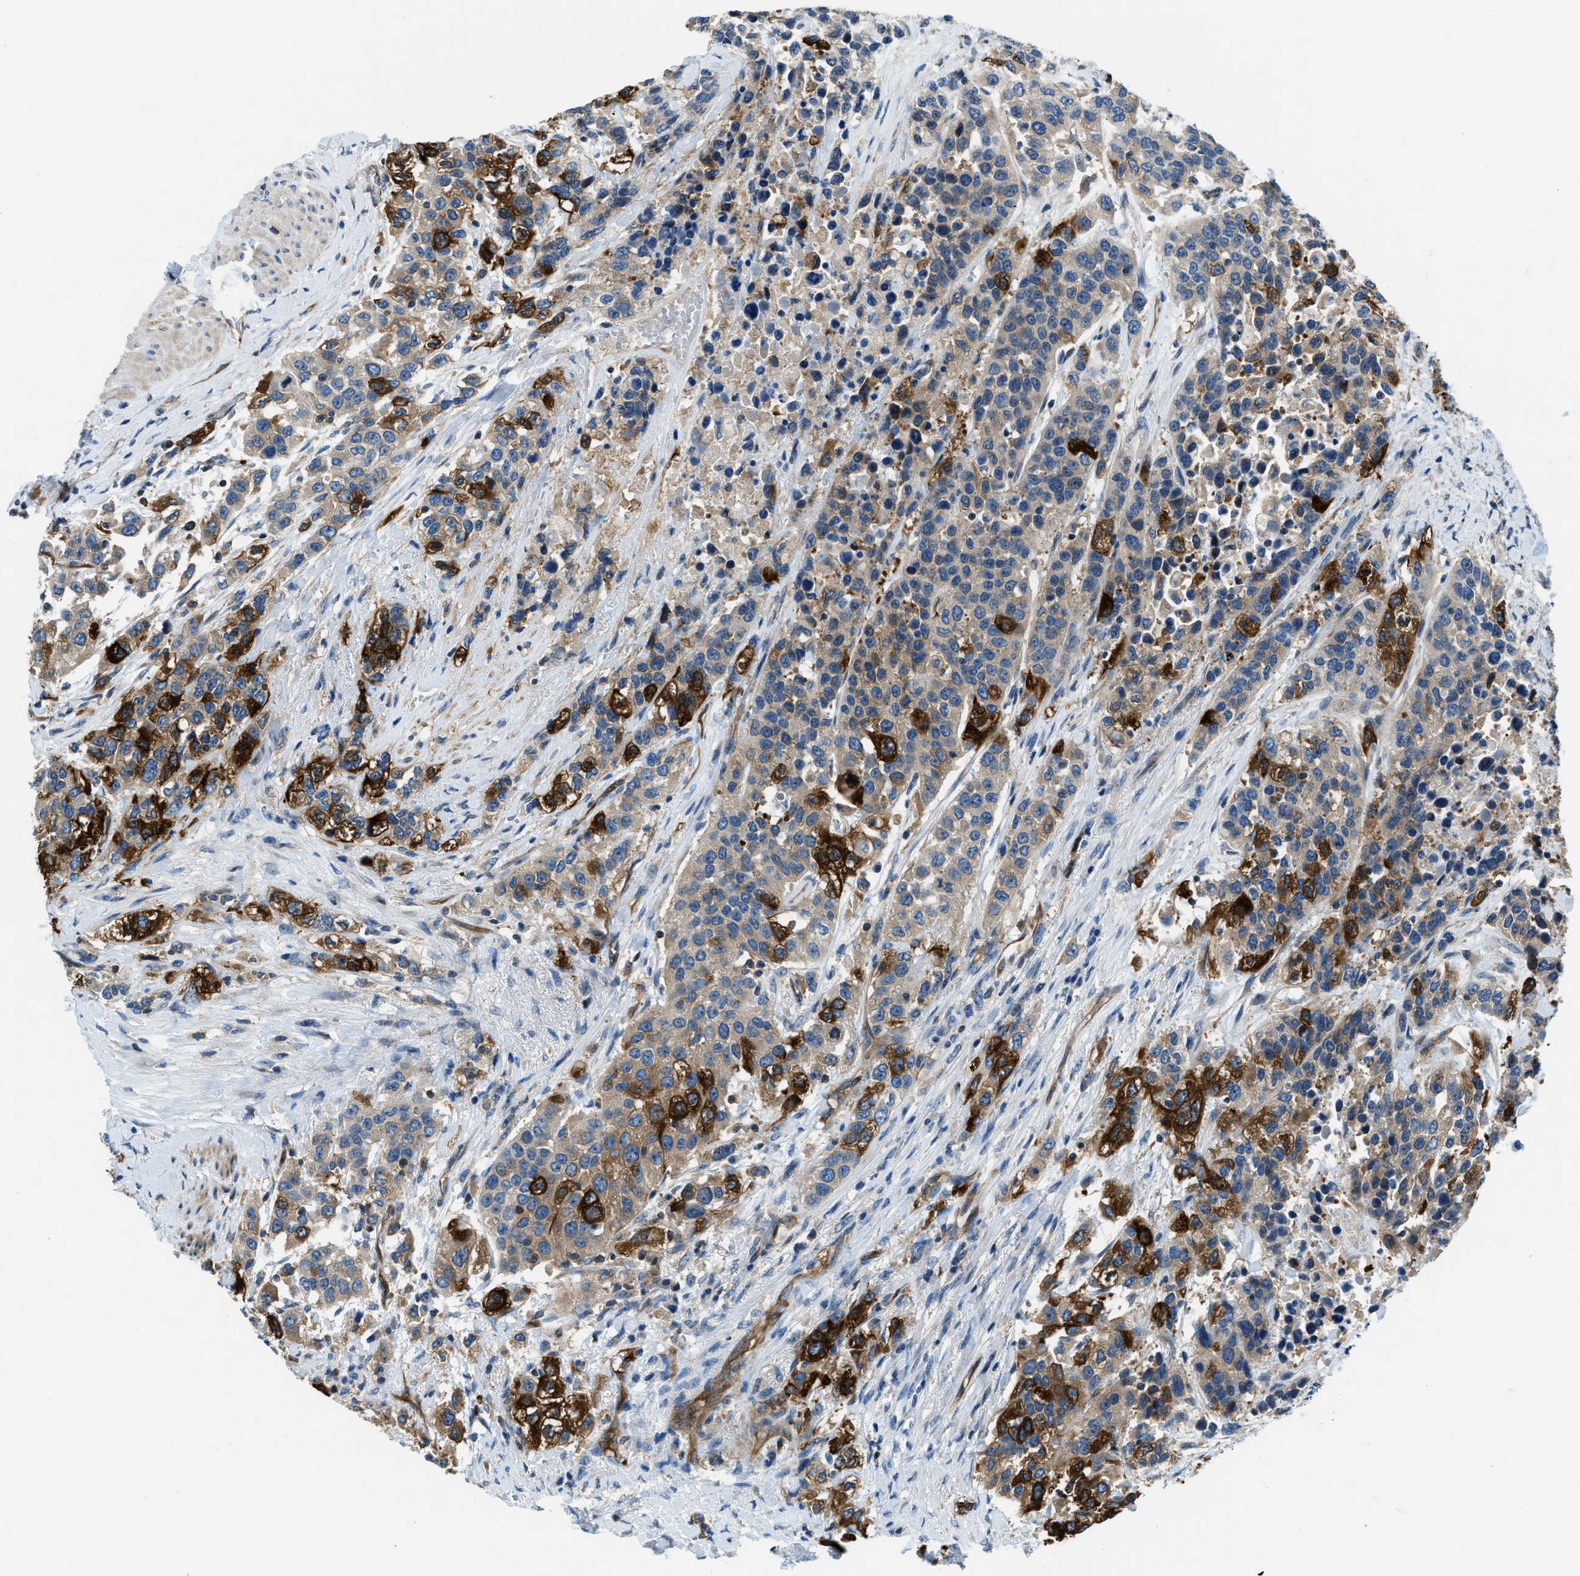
{"staining": {"intensity": "strong", "quantity": "<25%", "location": "cytoplasmic/membranous"}, "tissue": "urothelial cancer", "cell_type": "Tumor cells", "image_type": "cancer", "snomed": [{"axis": "morphology", "description": "Urothelial carcinoma, High grade"}, {"axis": "topography", "description": "Urinary bladder"}], "caption": "Urothelial carcinoma (high-grade) stained with immunohistochemistry (IHC) demonstrates strong cytoplasmic/membranous positivity in approximately <25% of tumor cells.", "gene": "PFKP", "patient": {"sex": "female", "age": 80}}